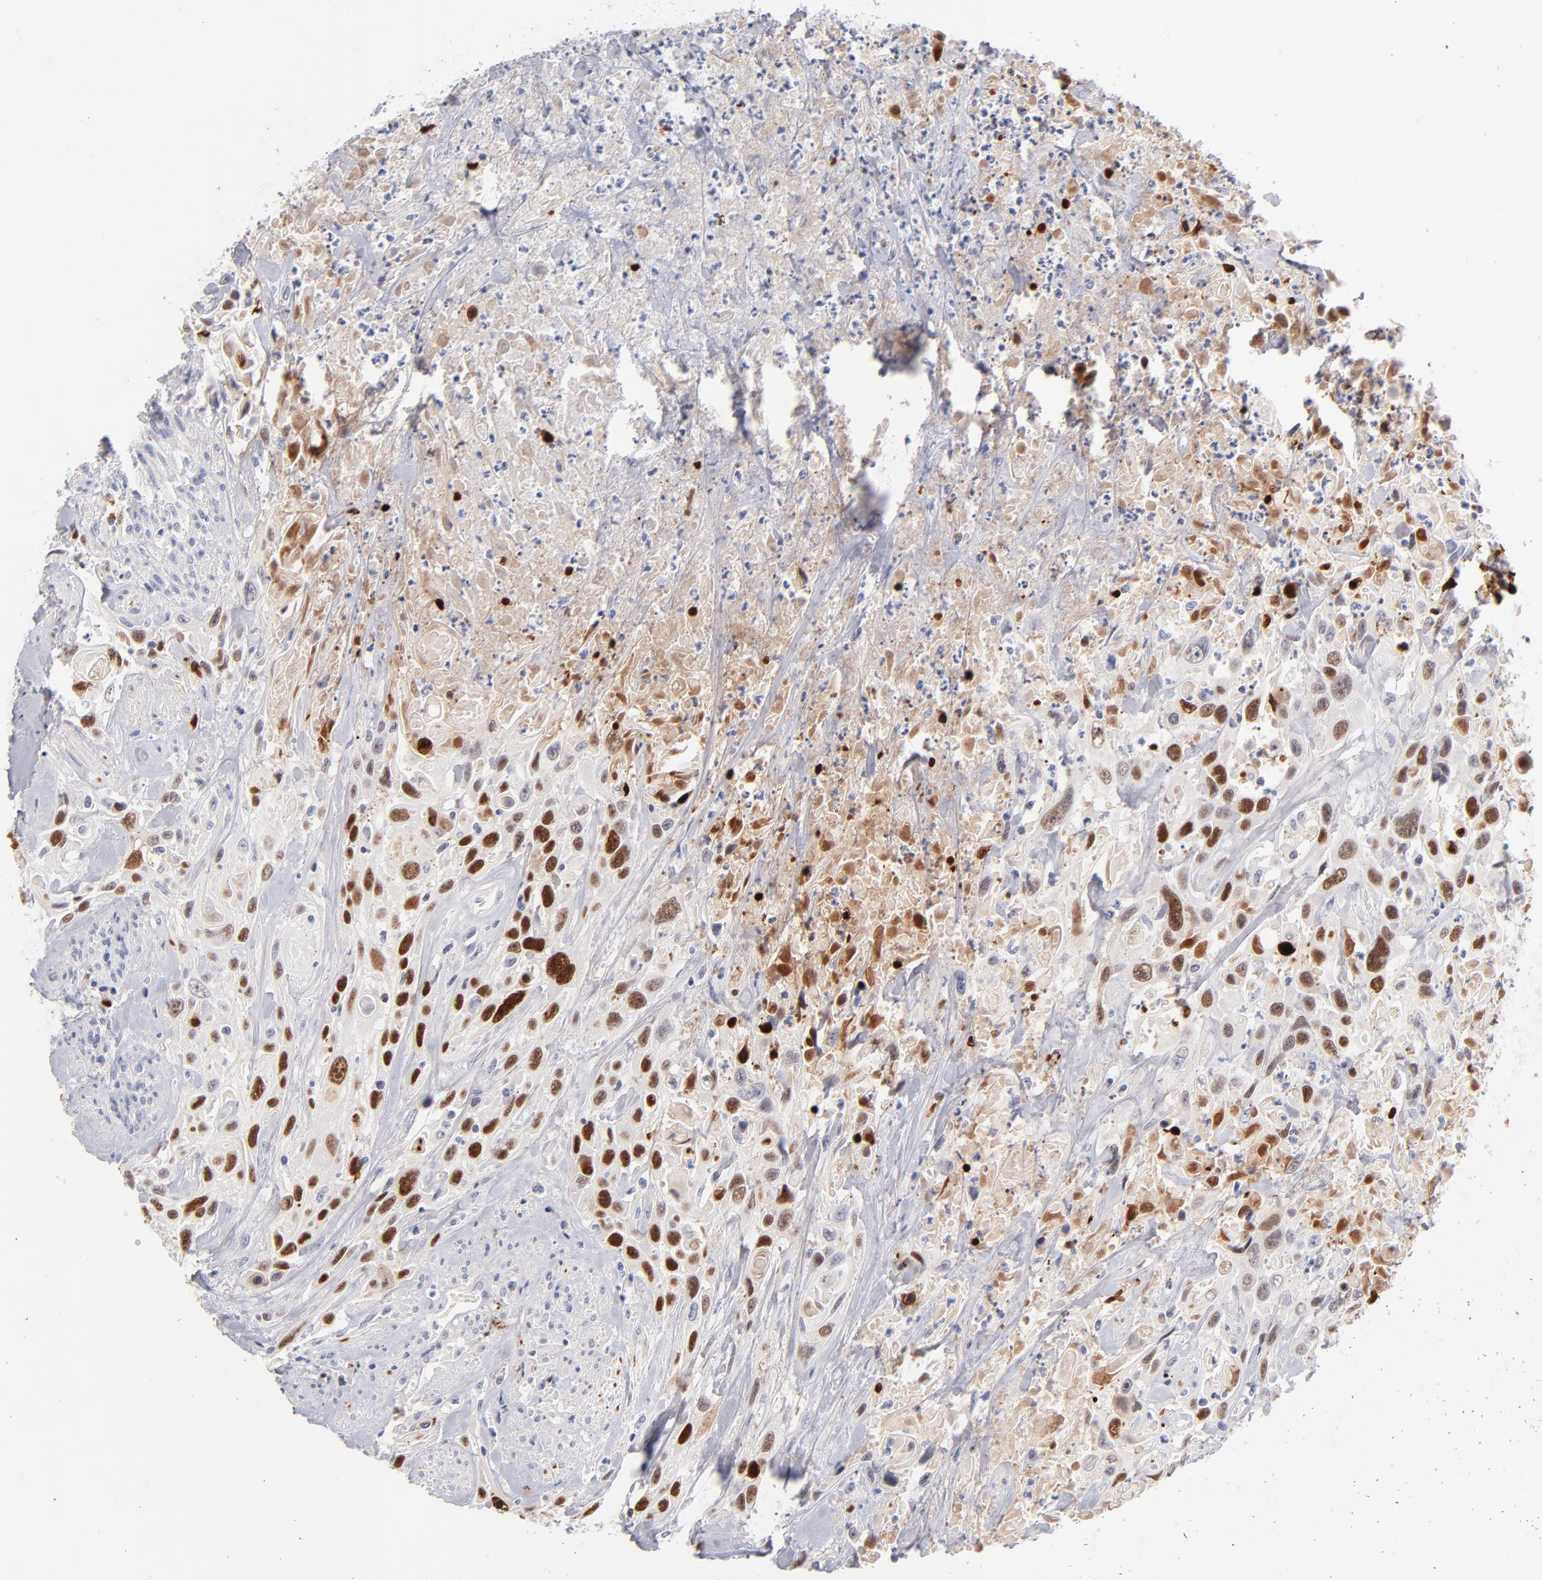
{"staining": {"intensity": "moderate", "quantity": "25%-75%", "location": "nuclear"}, "tissue": "urothelial cancer", "cell_type": "Tumor cells", "image_type": "cancer", "snomed": [{"axis": "morphology", "description": "Urothelial carcinoma, High grade"}, {"axis": "topography", "description": "Urinary bladder"}], "caption": "An immunohistochemistry (IHC) histopathology image of neoplastic tissue is shown. Protein staining in brown highlights moderate nuclear positivity in urothelial carcinoma (high-grade) within tumor cells.", "gene": "PARP1", "patient": {"sex": "female", "age": 84}}